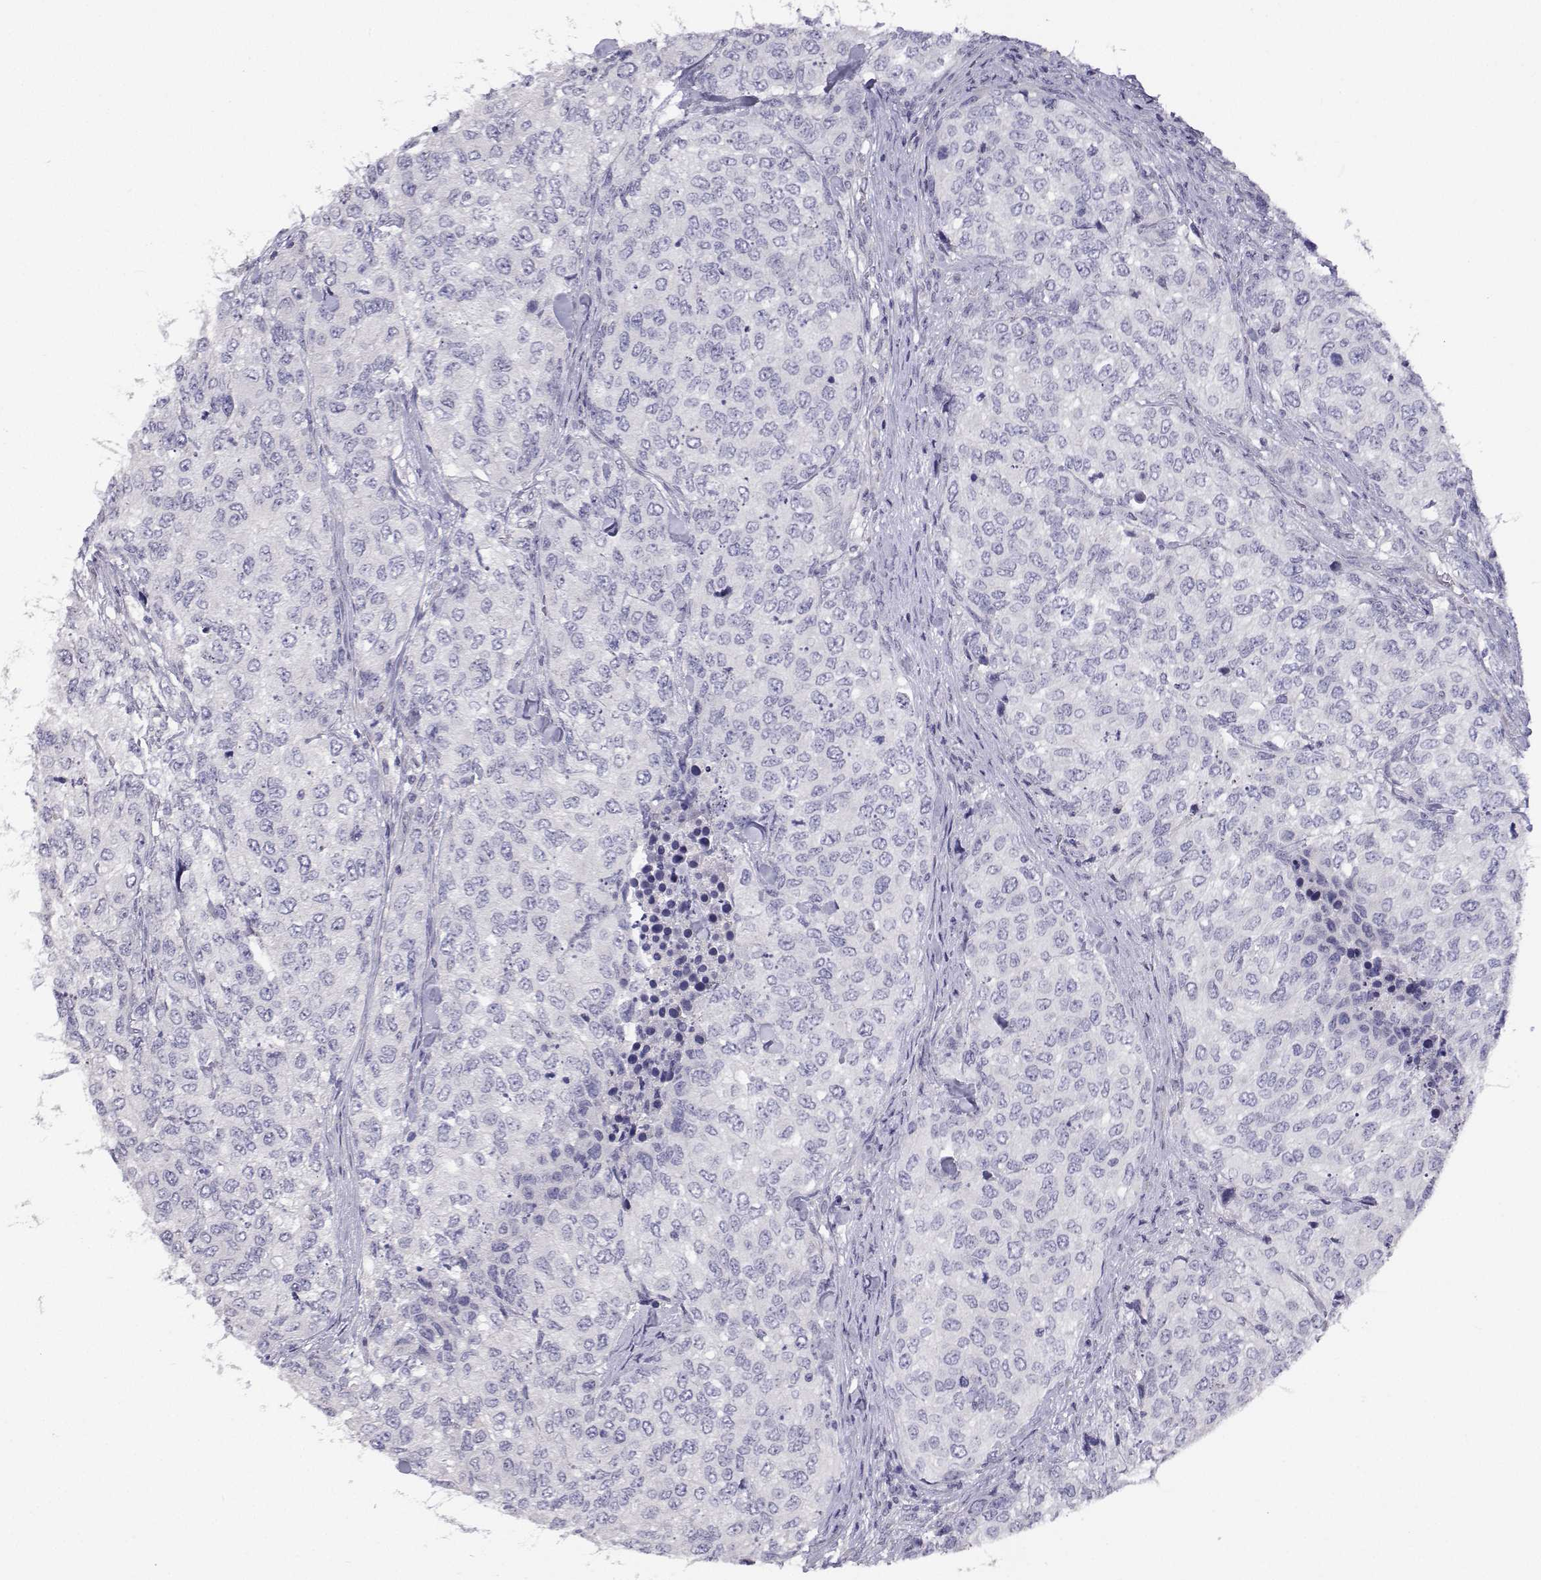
{"staining": {"intensity": "negative", "quantity": "none", "location": "none"}, "tissue": "urothelial cancer", "cell_type": "Tumor cells", "image_type": "cancer", "snomed": [{"axis": "morphology", "description": "Urothelial carcinoma, High grade"}, {"axis": "topography", "description": "Urinary bladder"}], "caption": "Immunohistochemistry (IHC) image of neoplastic tissue: human urothelial cancer stained with DAB reveals no significant protein staining in tumor cells.", "gene": "ANKRD65", "patient": {"sex": "female", "age": 78}}